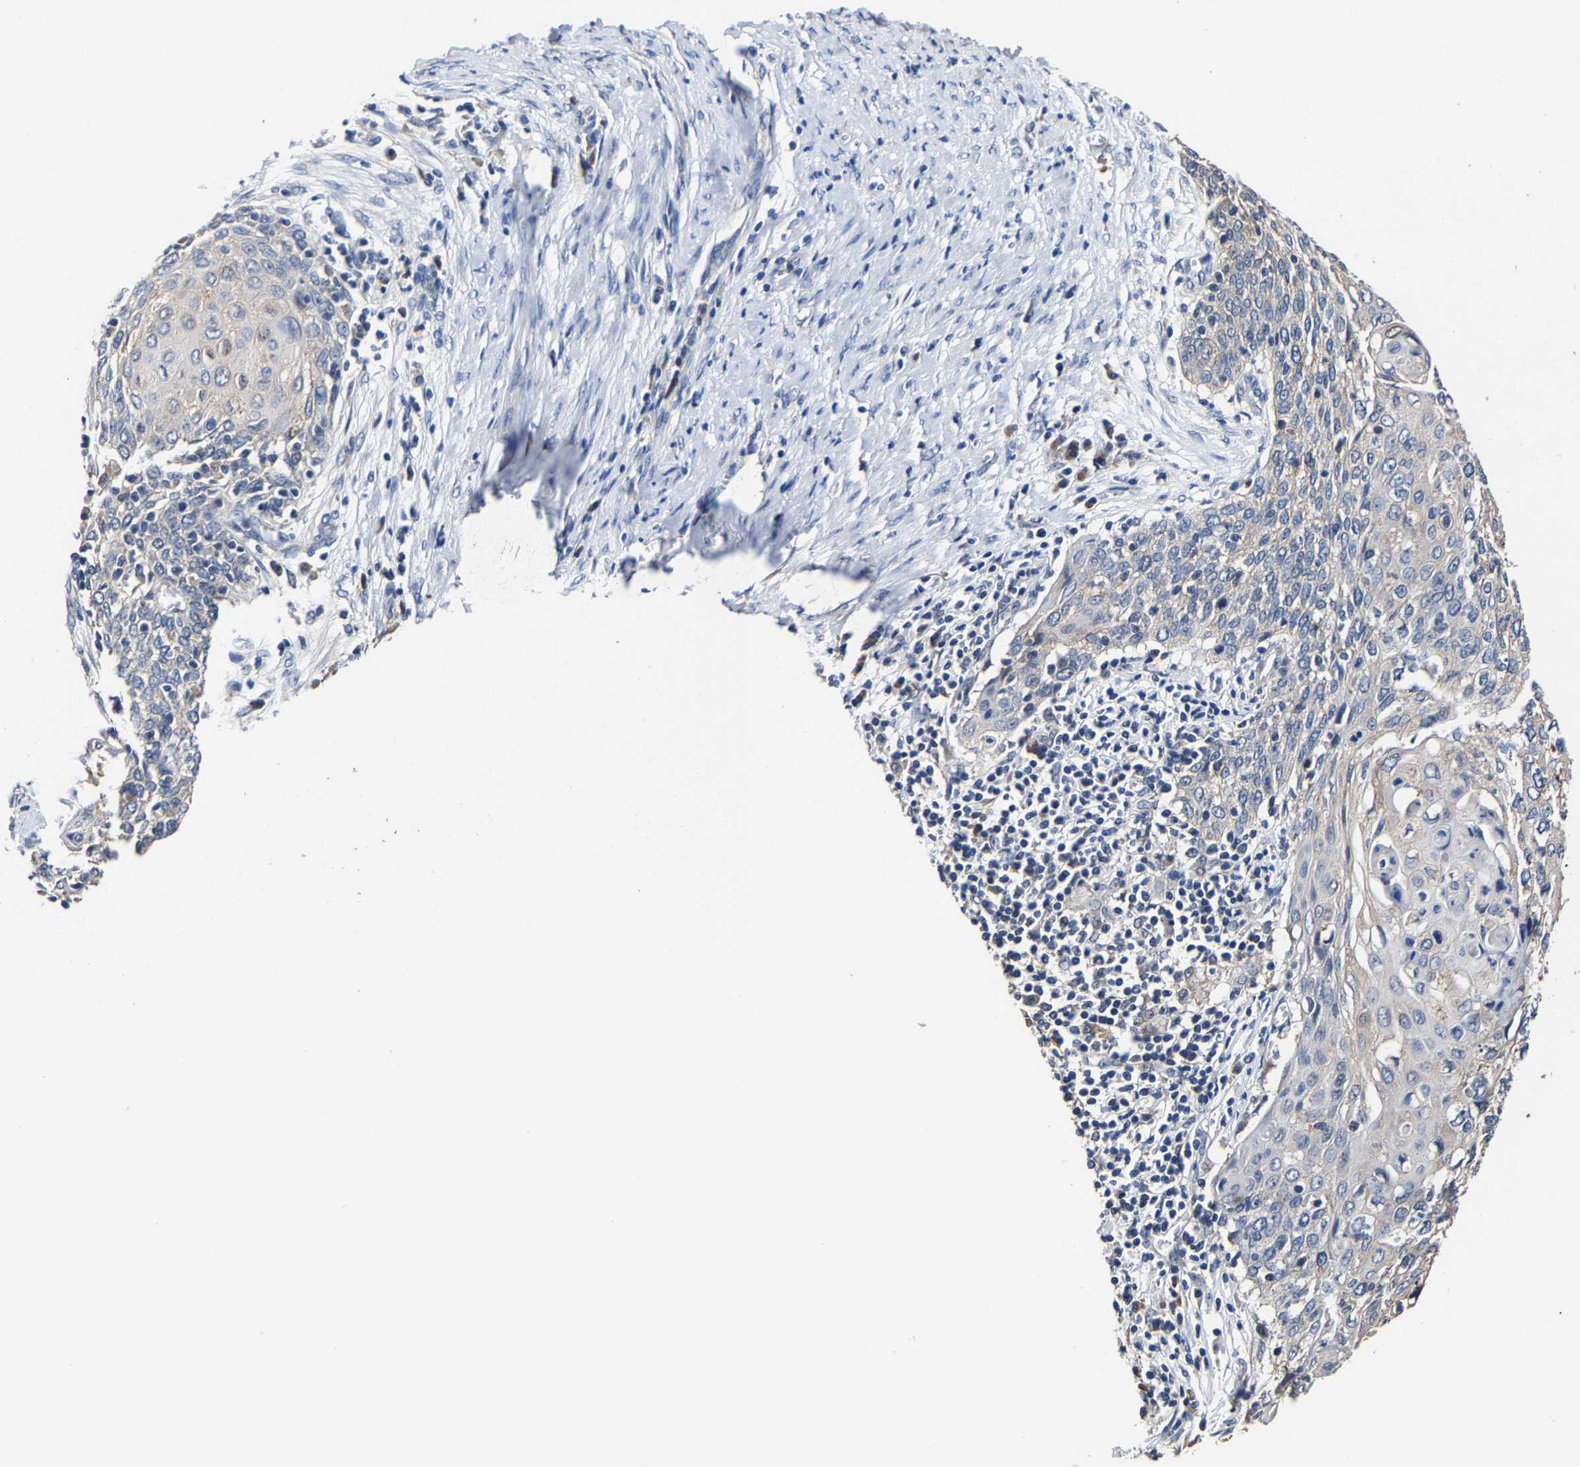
{"staining": {"intensity": "weak", "quantity": "<25%", "location": "cytoplasmic/membranous"}, "tissue": "cervical cancer", "cell_type": "Tumor cells", "image_type": "cancer", "snomed": [{"axis": "morphology", "description": "Squamous cell carcinoma, NOS"}, {"axis": "topography", "description": "Cervix"}], "caption": "IHC micrograph of neoplastic tissue: human cervical cancer (squamous cell carcinoma) stained with DAB shows no significant protein positivity in tumor cells.", "gene": "EBAG9", "patient": {"sex": "female", "age": 39}}